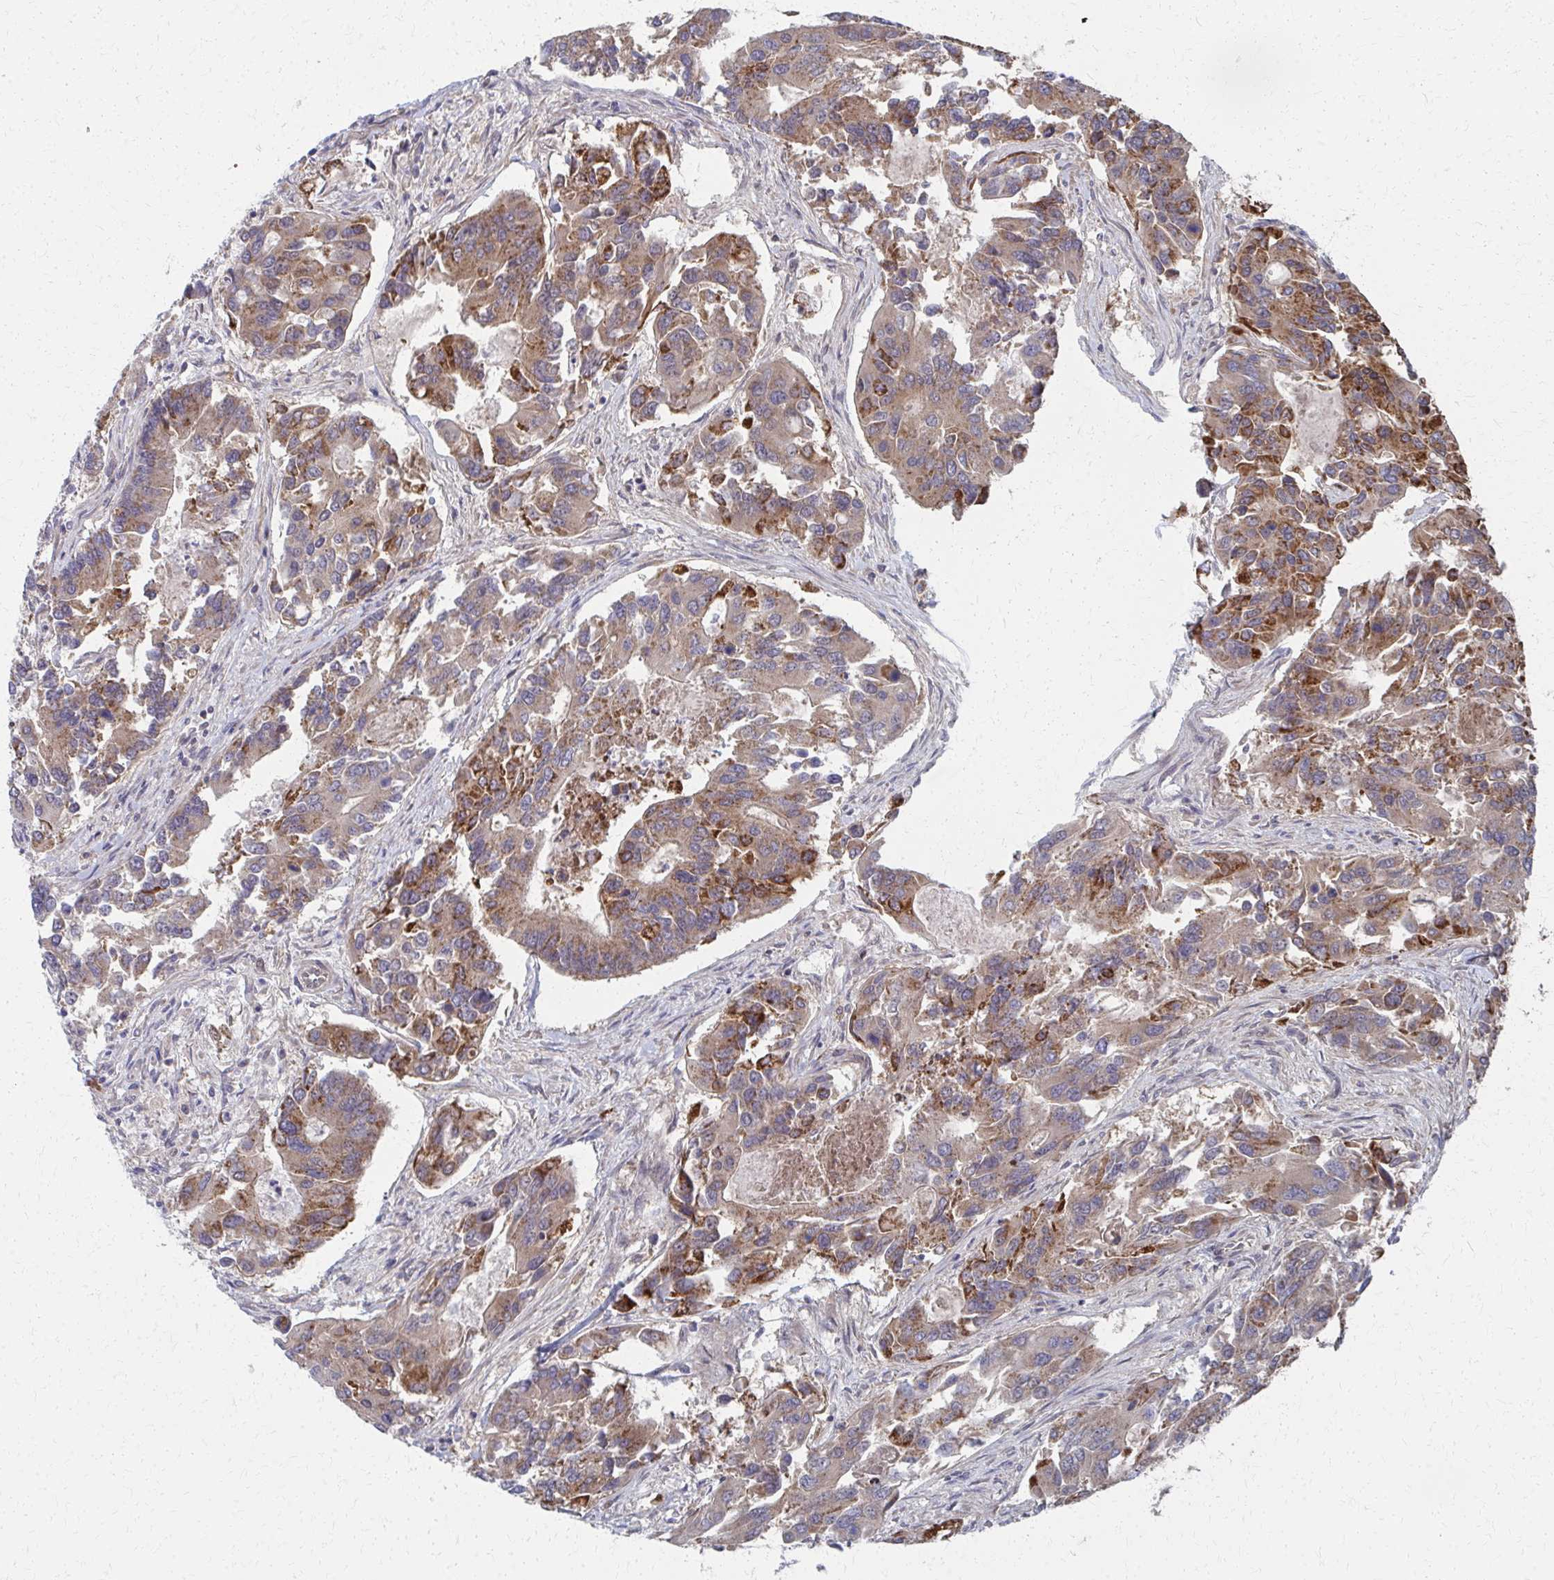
{"staining": {"intensity": "strong", "quantity": ">75%", "location": "cytoplasmic/membranous"}, "tissue": "colorectal cancer", "cell_type": "Tumor cells", "image_type": "cancer", "snomed": [{"axis": "morphology", "description": "Adenocarcinoma, NOS"}, {"axis": "topography", "description": "Colon"}], "caption": "This image demonstrates IHC staining of colorectal adenocarcinoma, with high strong cytoplasmic/membranous positivity in approximately >75% of tumor cells.", "gene": "FAHD1", "patient": {"sex": "female", "age": 67}}